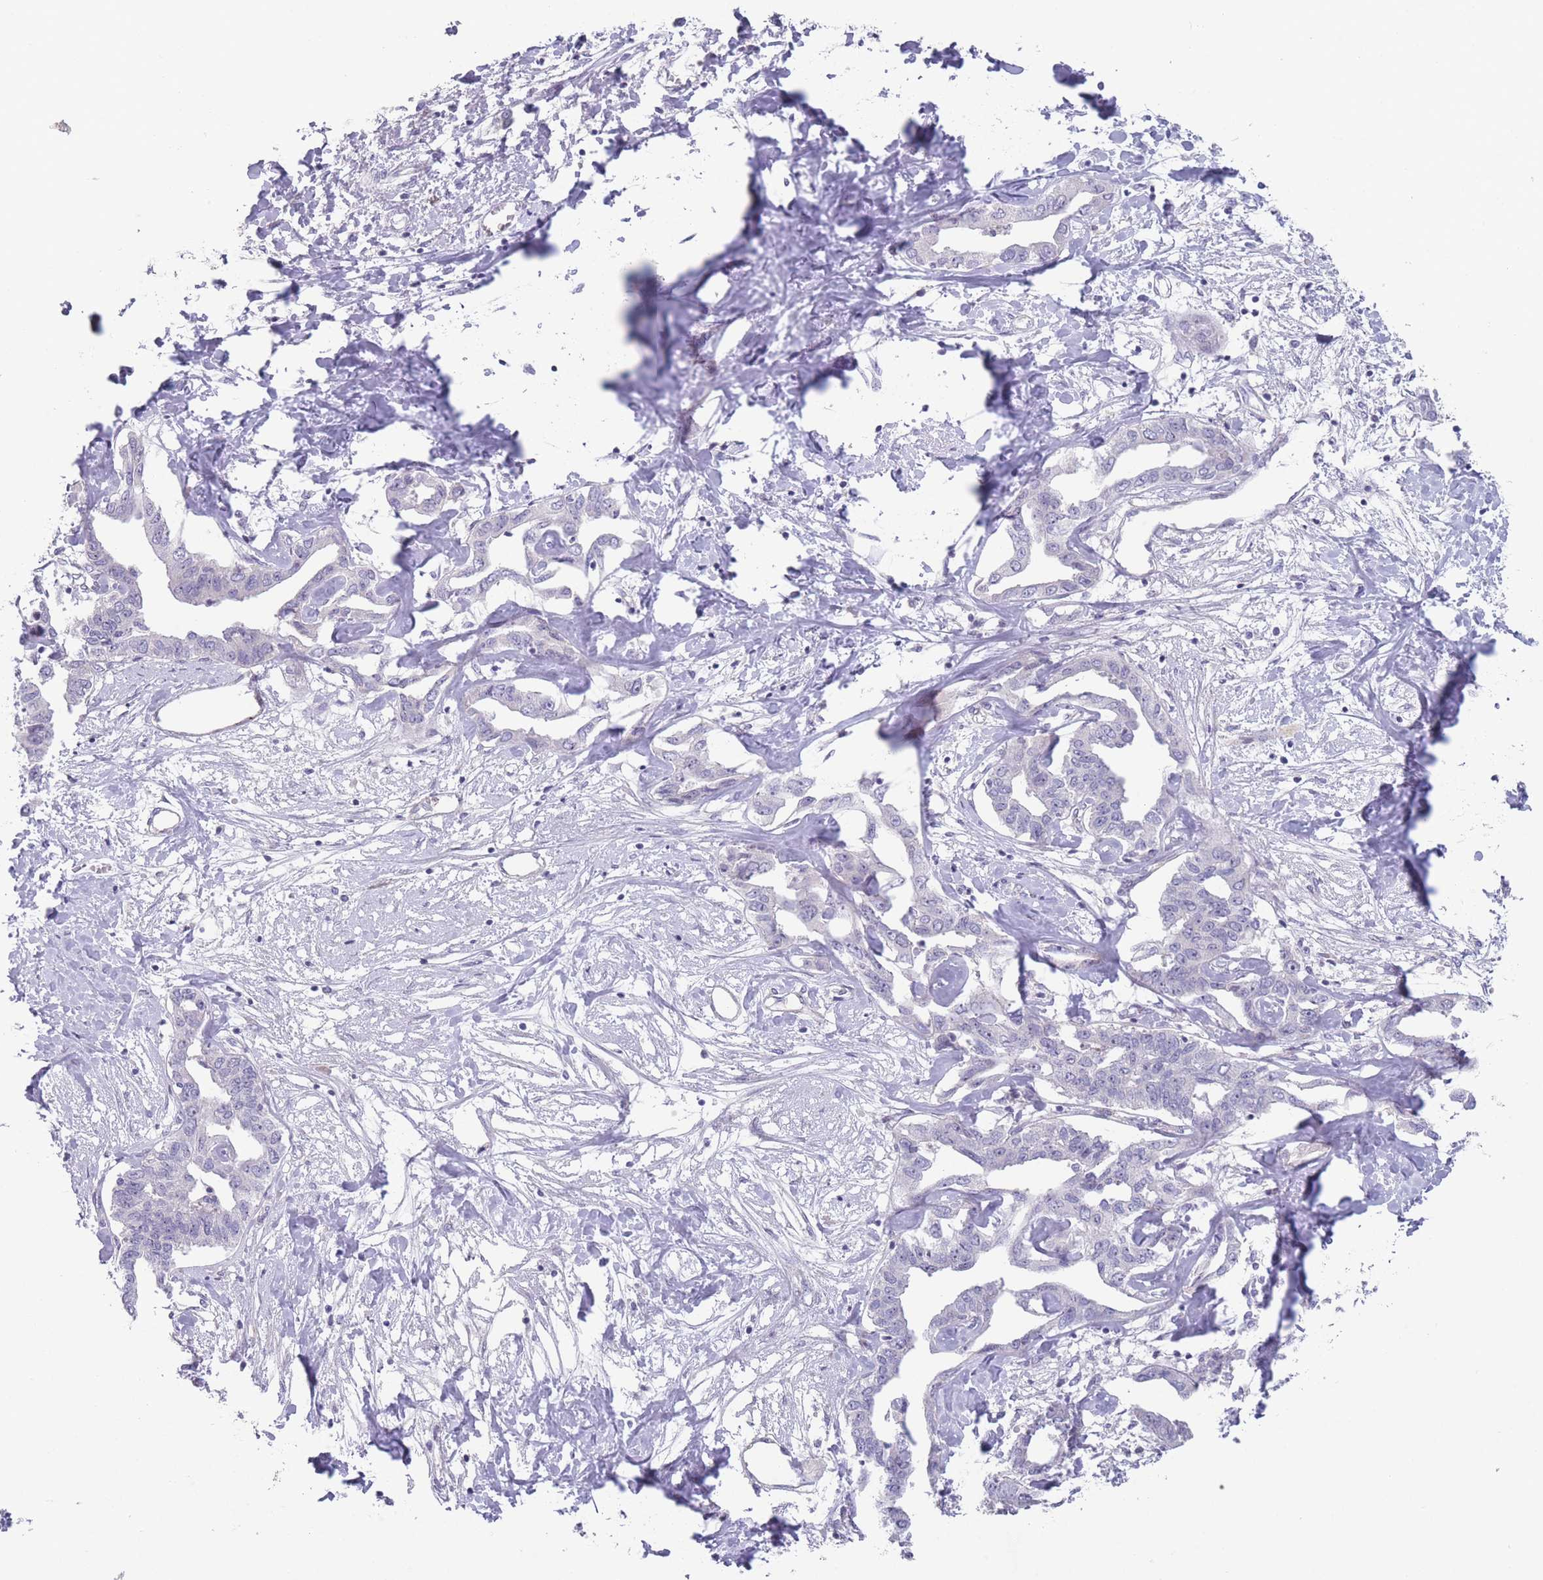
{"staining": {"intensity": "negative", "quantity": "none", "location": "none"}, "tissue": "liver cancer", "cell_type": "Tumor cells", "image_type": "cancer", "snomed": [{"axis": "morphology", "description": "Cholangiocarcinoma"}, {"axis": "topography", "description": "Liver"}], "caption": "Tumor cells are negative for protein expression in human liver cholangiocarcinoma.", "gene": "PAIP2B", "patient": {"sex": "male", "age": 59}}